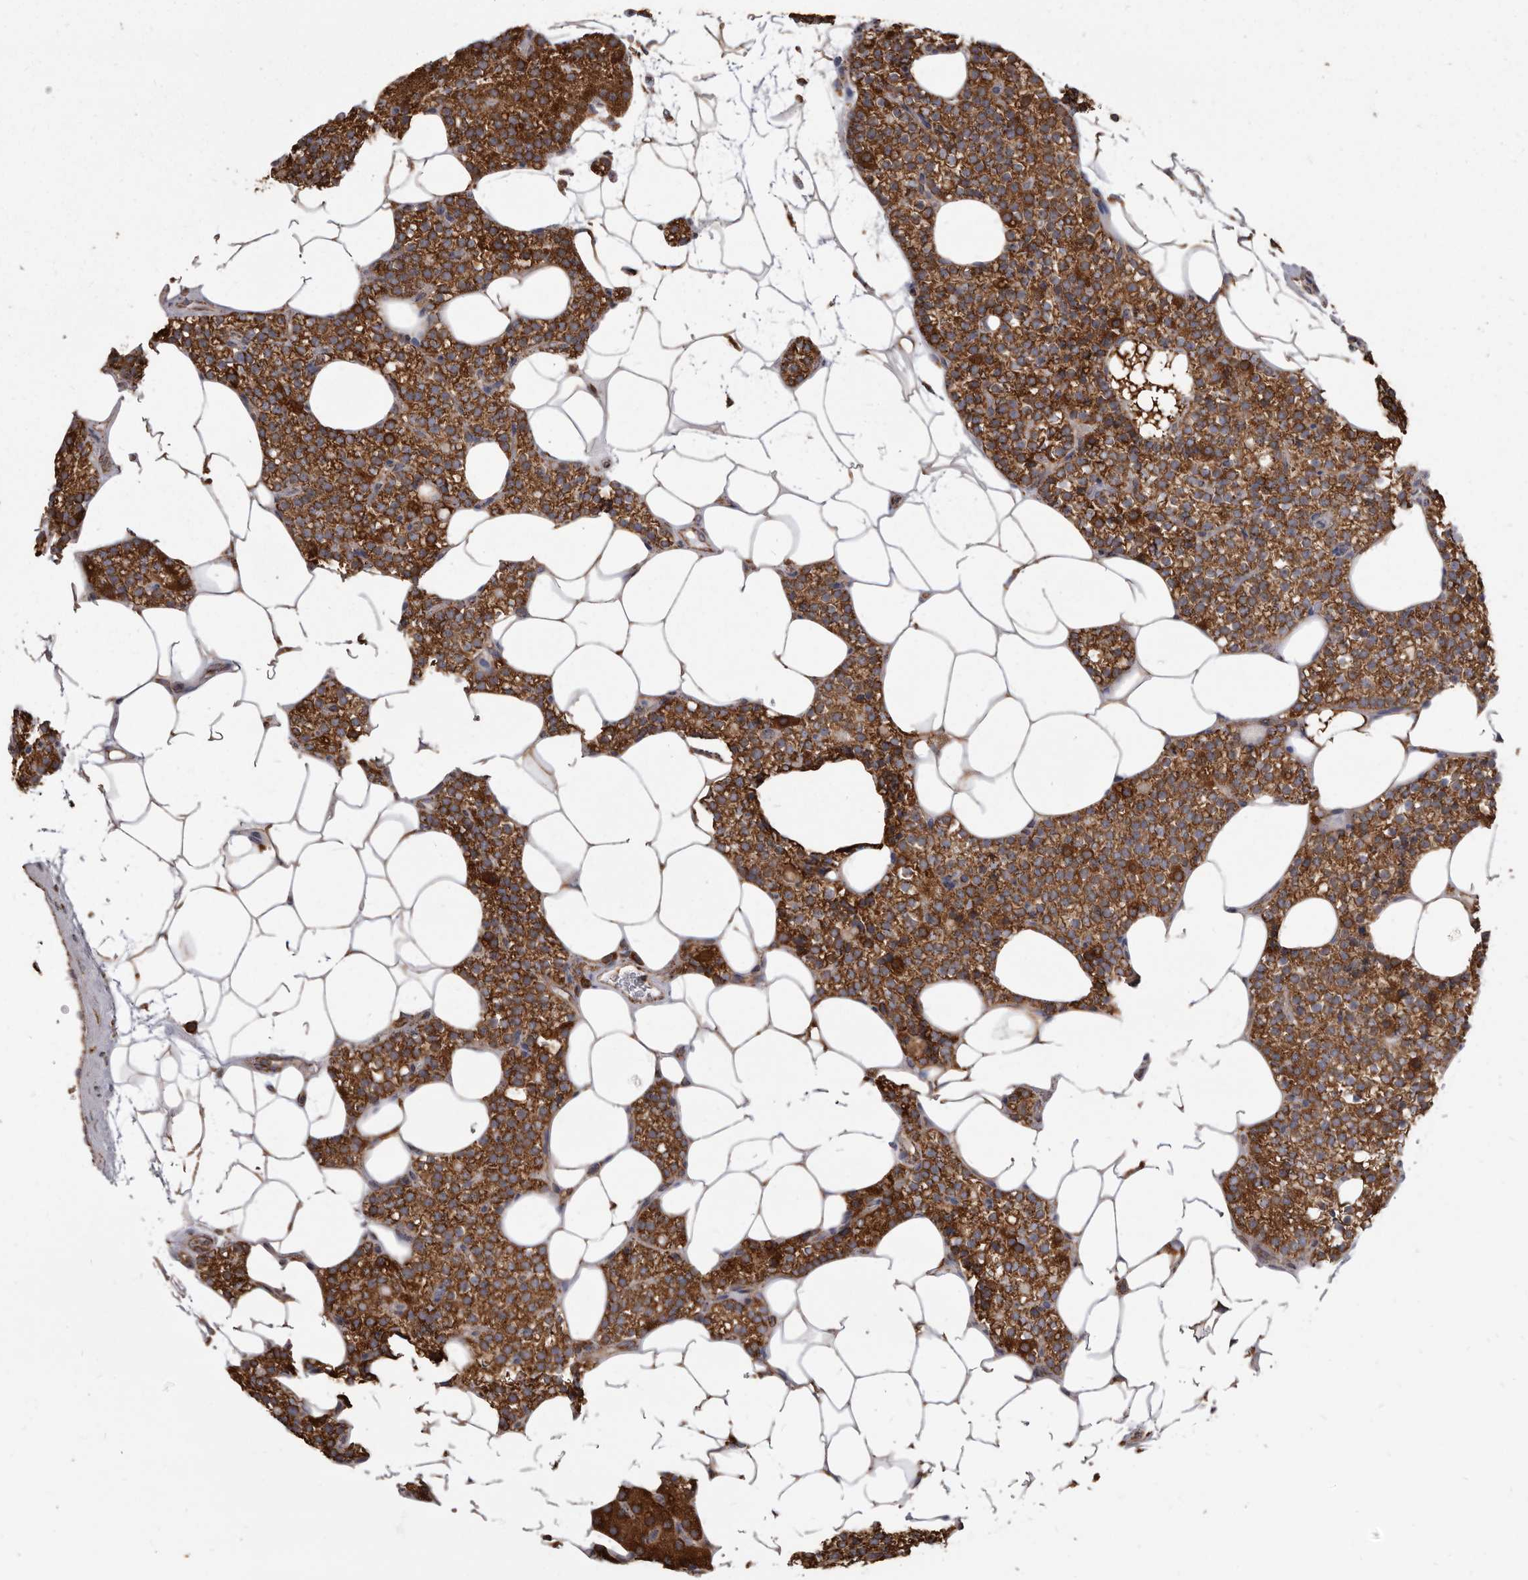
{"staining": {"intensity": "strong", "quantity": ">75%", "location": "cytoplasmic/membranous"}, "tissue": "parathyroid gland", "cell_type": "Glandular cells", "image_type": "normal", "snomed": [{"axis": "morphology", "description": "Normal tissue, NOS"}, {"axis": "topography", "description": "Parathyroid gland"}], "caption": "The histopathology image exhibits staining of normal parathyroid gland, revealing strong cytoplasmic/membranous protein staining (brown color) within glandular cells.", "gene": "CDK5RAP3", "patient": {"sex": "female", "age": 56}}